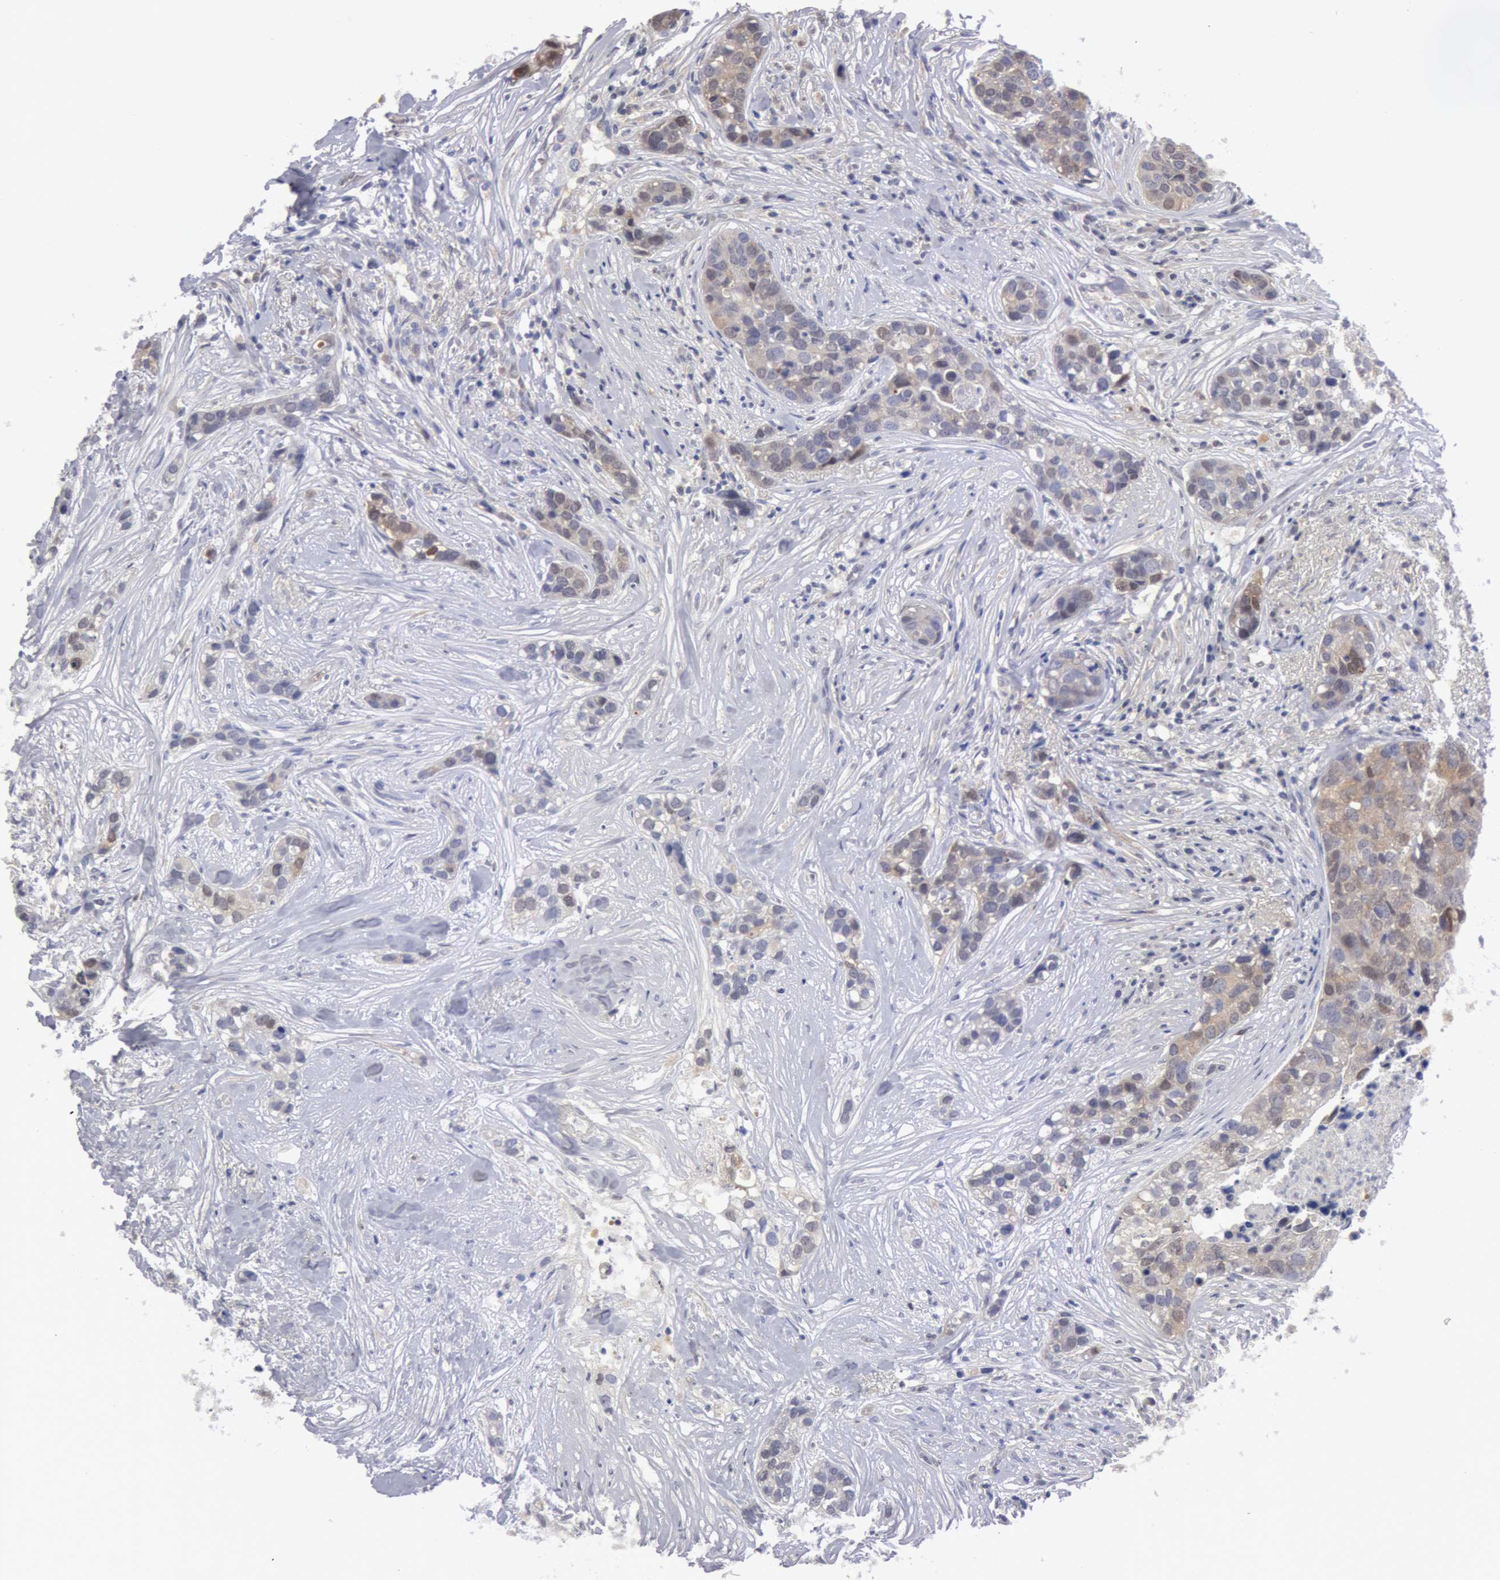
{"staining": {"intensity": "negative", "quantity": "none", "location": "none"}, "tissue": "breast cancer", "cell_type": "Tumor cells", "image_type": "cancer", "snomed": [{"axis": "morphology", "description": "Duct carcinoma"}, {"axis": "topography", "description": "Breast"}], "caption": "The photomicrograph exhibits no significant expression in tumor cells of breast cancer (infiltrating ductal carcinoma).", "gene": "TXNRD1", "patient": {"sex": "female", "age": 91}}